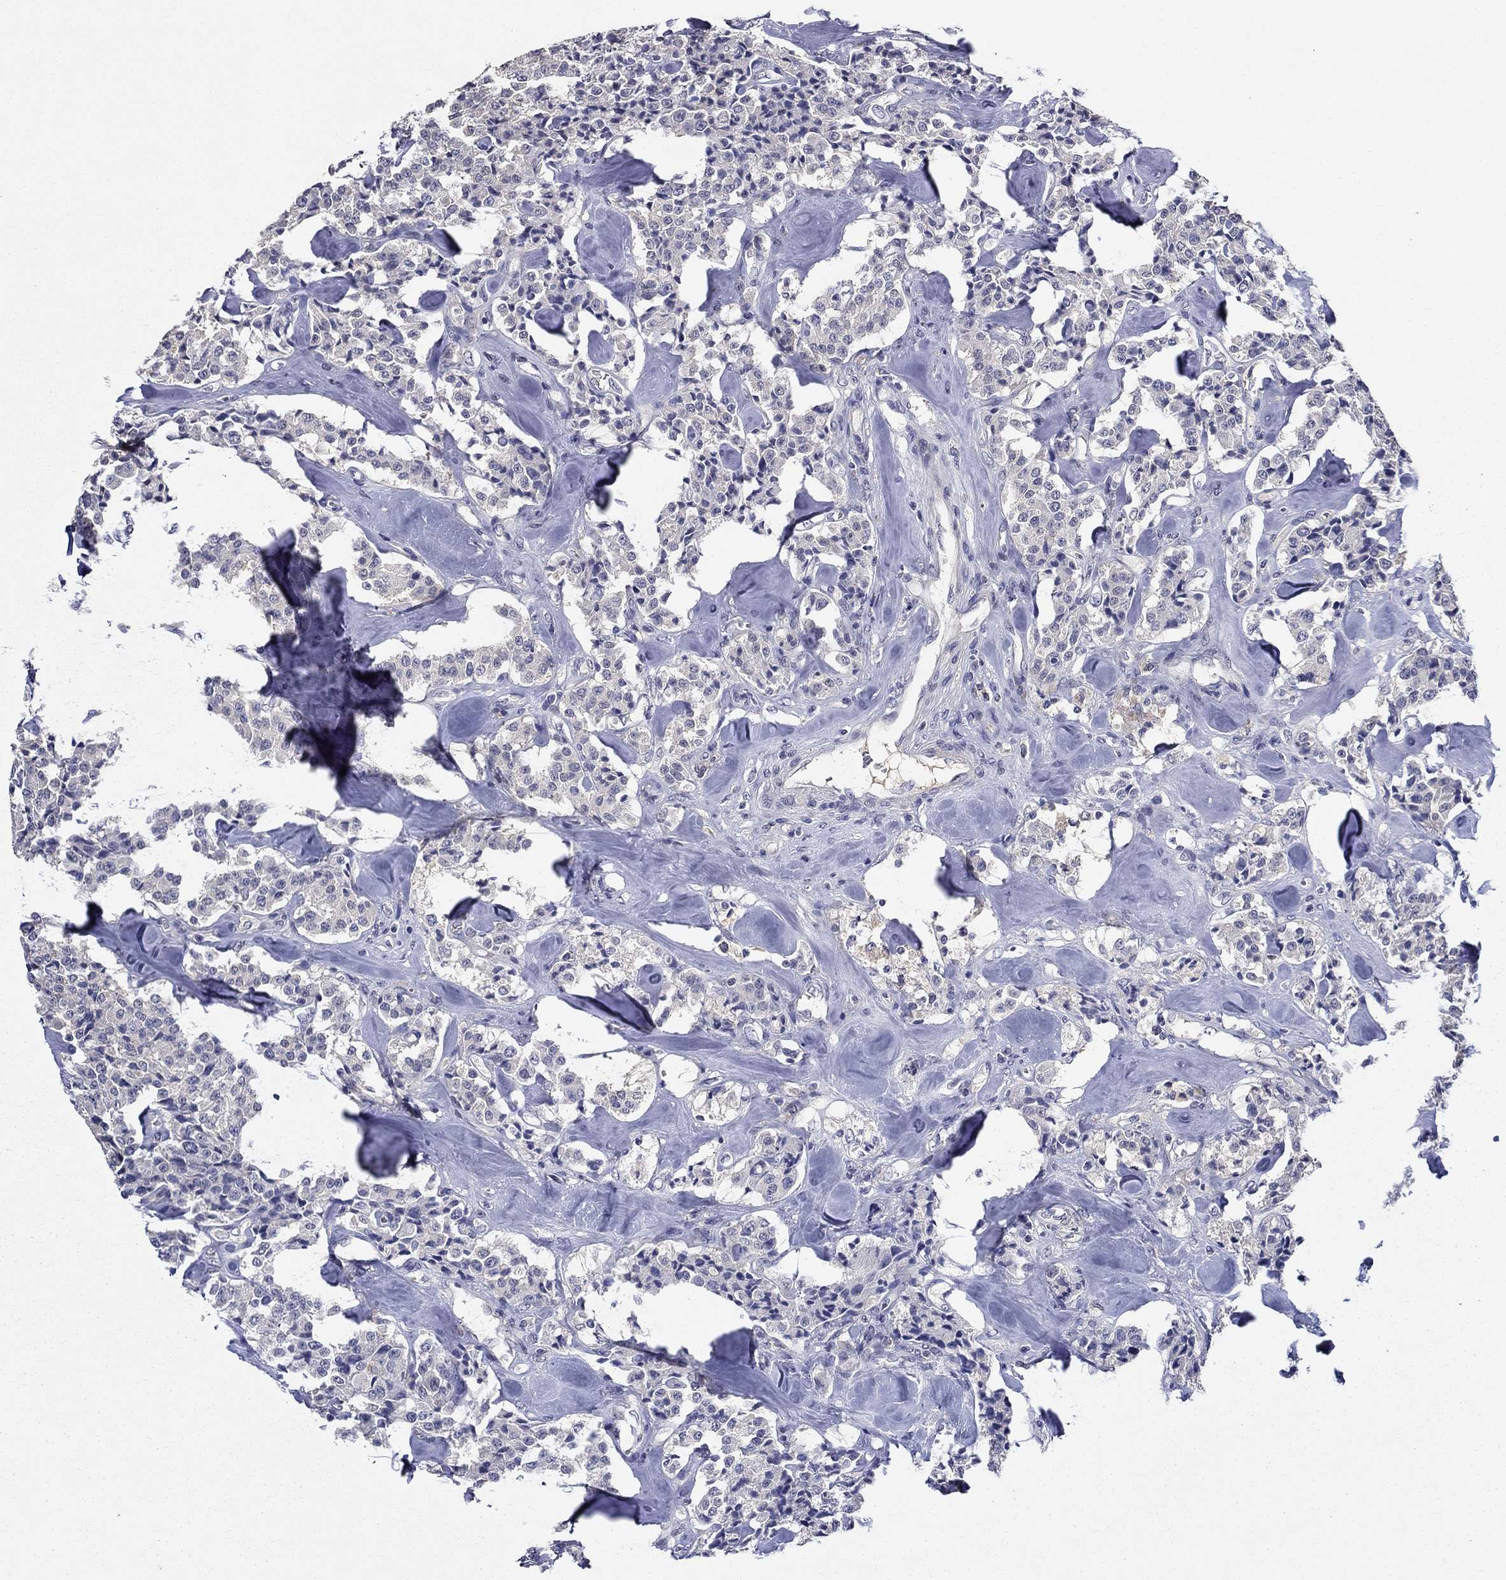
{"staining": {"intensity": "negative", "quantity": "none", "location": "none"}, "tissue": "carcinoid", "cell_type": "Tumor cells", "image_type": "cancer", "snomed": [{"axis": "morphology", "description": "Carcinoid, malignant, NOS"}, {"axis": "topography", "description": "Pancreas"}], "caption": "An immunohistochemistry image of malignant carcinoid is shown. There is no staining in tumor cells of malignant carcinoid.", "gene": "DDTL", "patient": {"sex": "male", "age": 41}}